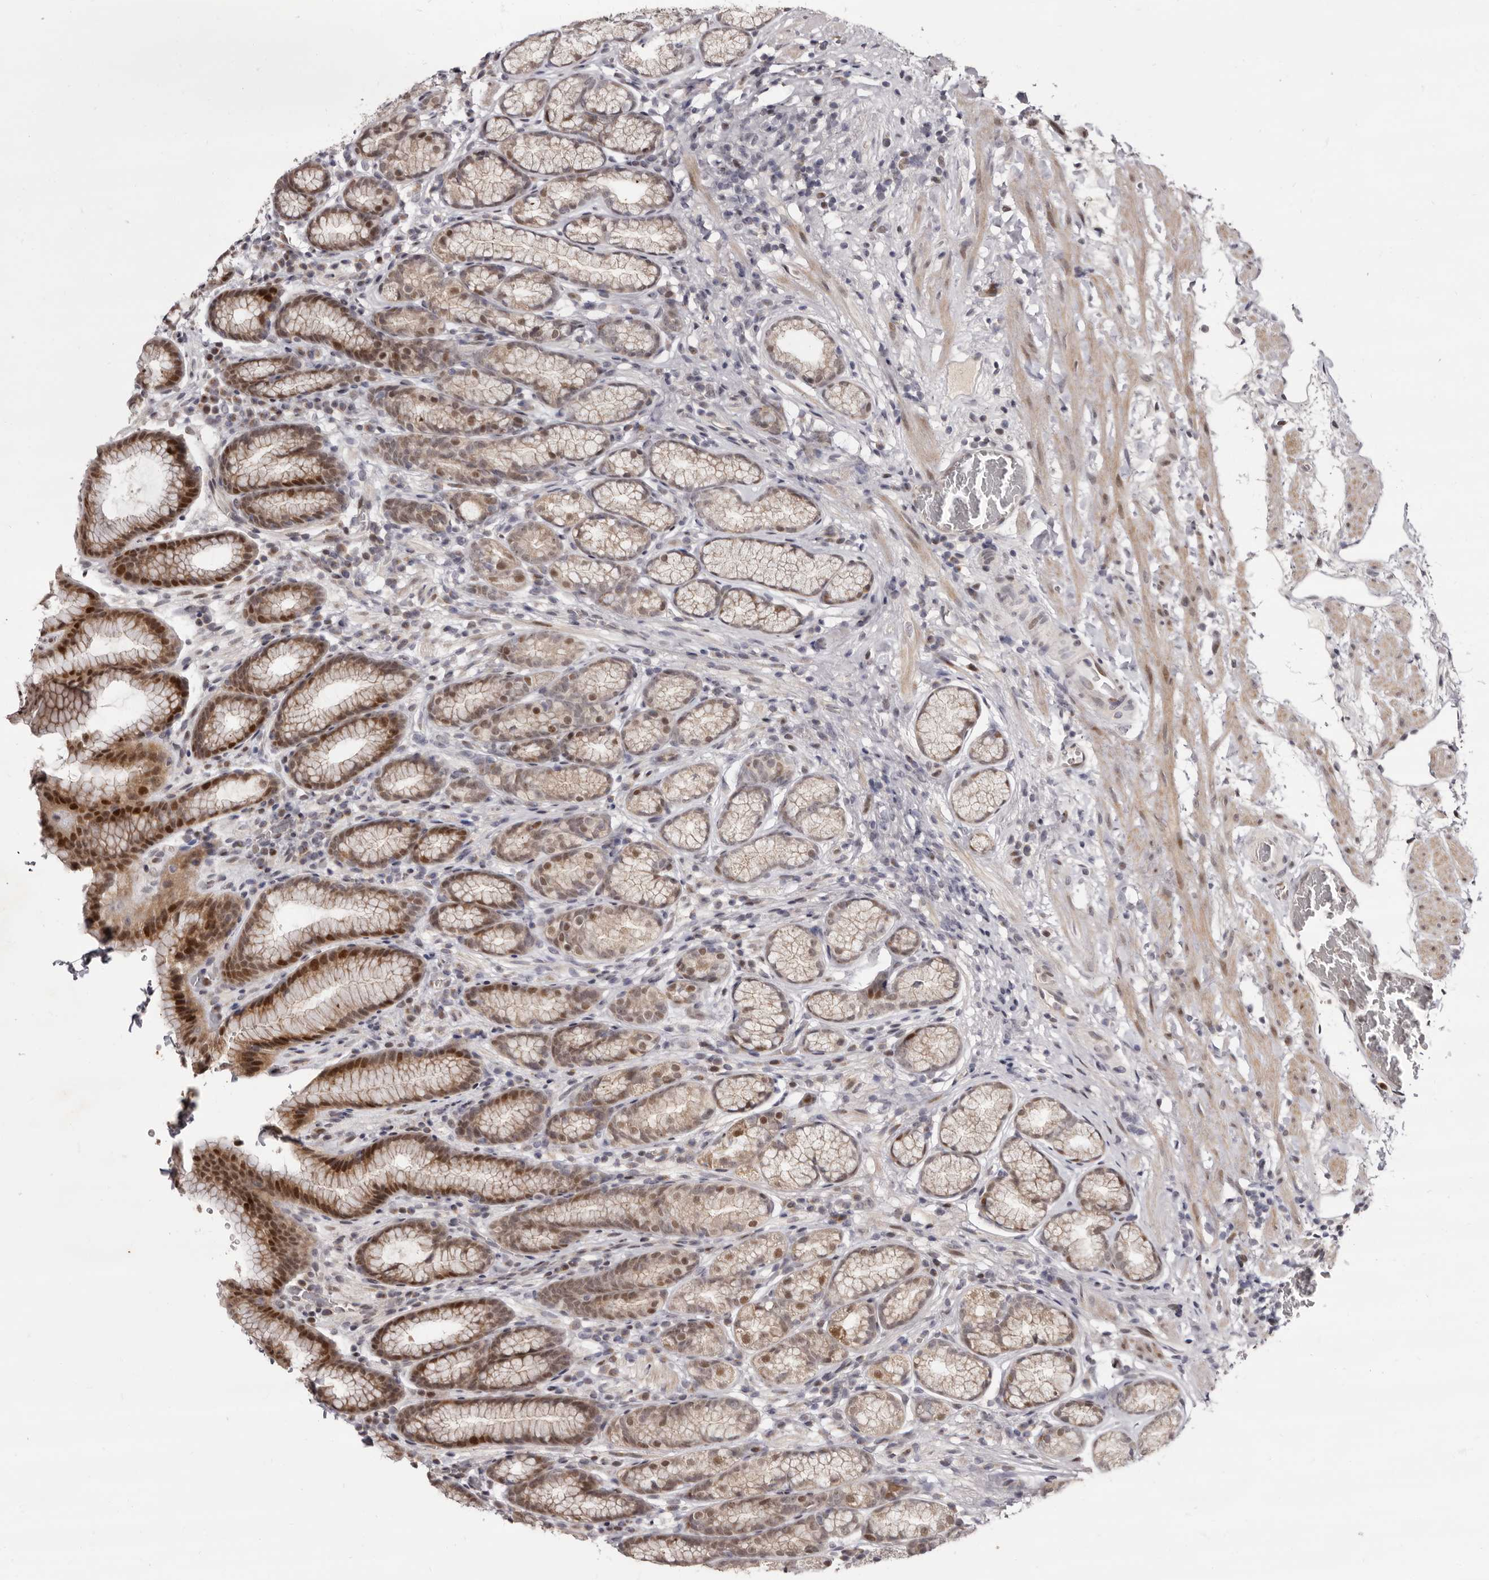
{"staining": {"intensity": "moderate", "quantity": "25%-75%", "location": "cytoplasmic/membranous,nuclear"}, "tissue": "stomach", "cell_type": "Glandular cells", "image_type": "normal", "snomed": [{"axis": "morphology", "description": "Normal tissue, NOS"}, {"axis": "topography", "description": "Stomach"}], "caption": "Immunohistochemistry of benign human stomach displays medium levels of moderate cytoplasmic/membranous,nuclear staining in about 25%-75% of glandular cells.", "gene": "ZNF326", "patient": {"sex": "male", "age": 42}}